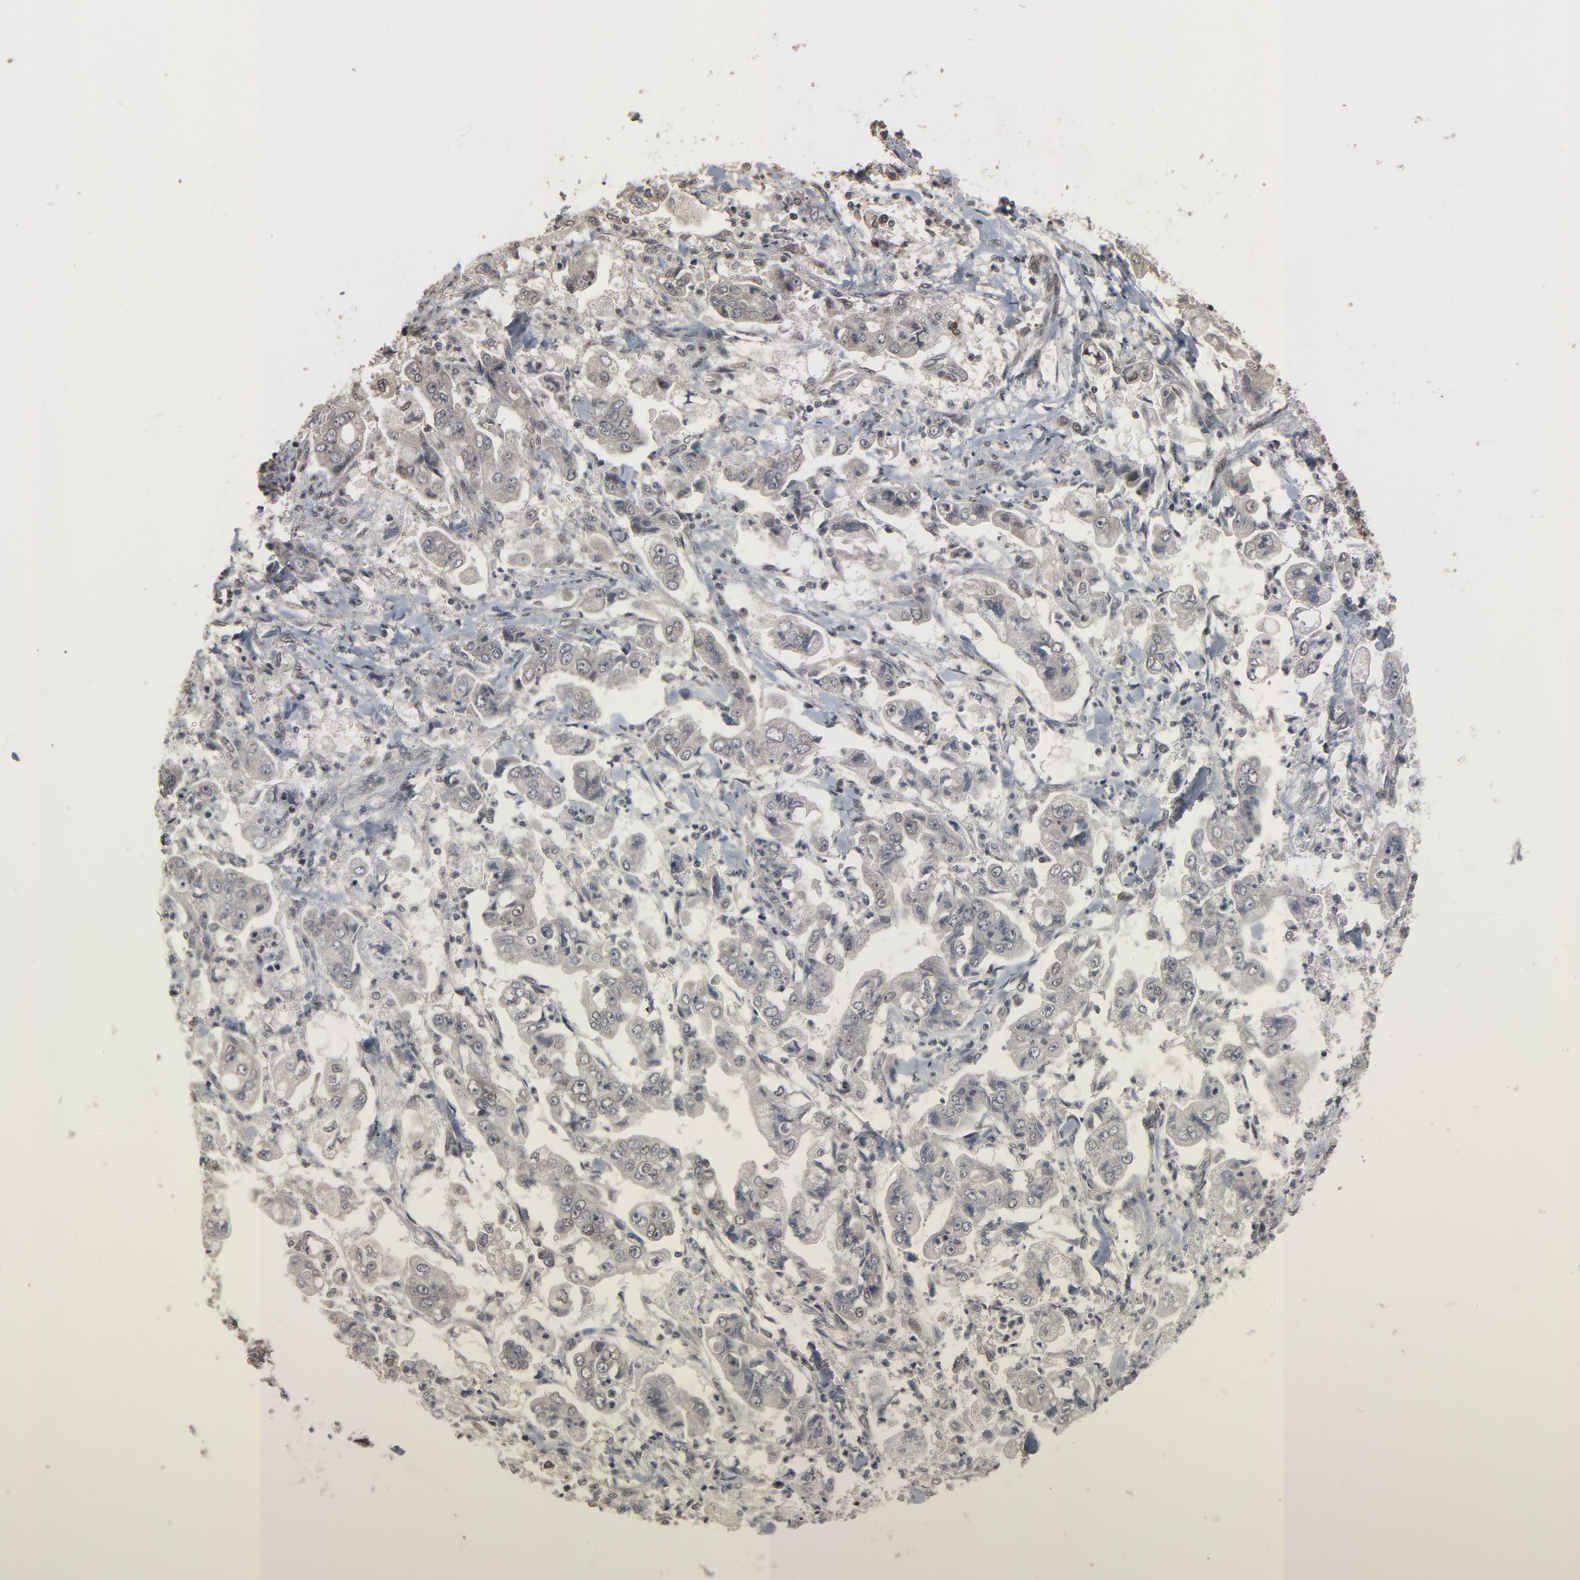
{"staining": {"intensity": "weak", "quantity": "25%-75%", "location": "cytoplasmic/membranous,nuclear"}, "tissue": "stomach cancer", "cell_type": "Tumor cells", "image_type": "cancer", "snomed": [{"axis": "morphology", "description": "Adenocarcinoma, NOS"}, {"axis": "topography", "description": "Stomach"}], "caption": "This photomicrograph demonstrates immunohistochemistry (IHC) staining of human stomach adenocarcinoma, with low weak cytoplasmic/membranous and nuclear positivity in approximately 25%-75% of tumor cells.", "gene": "POM121", "patient": {"sex": "male", "age": 62}}